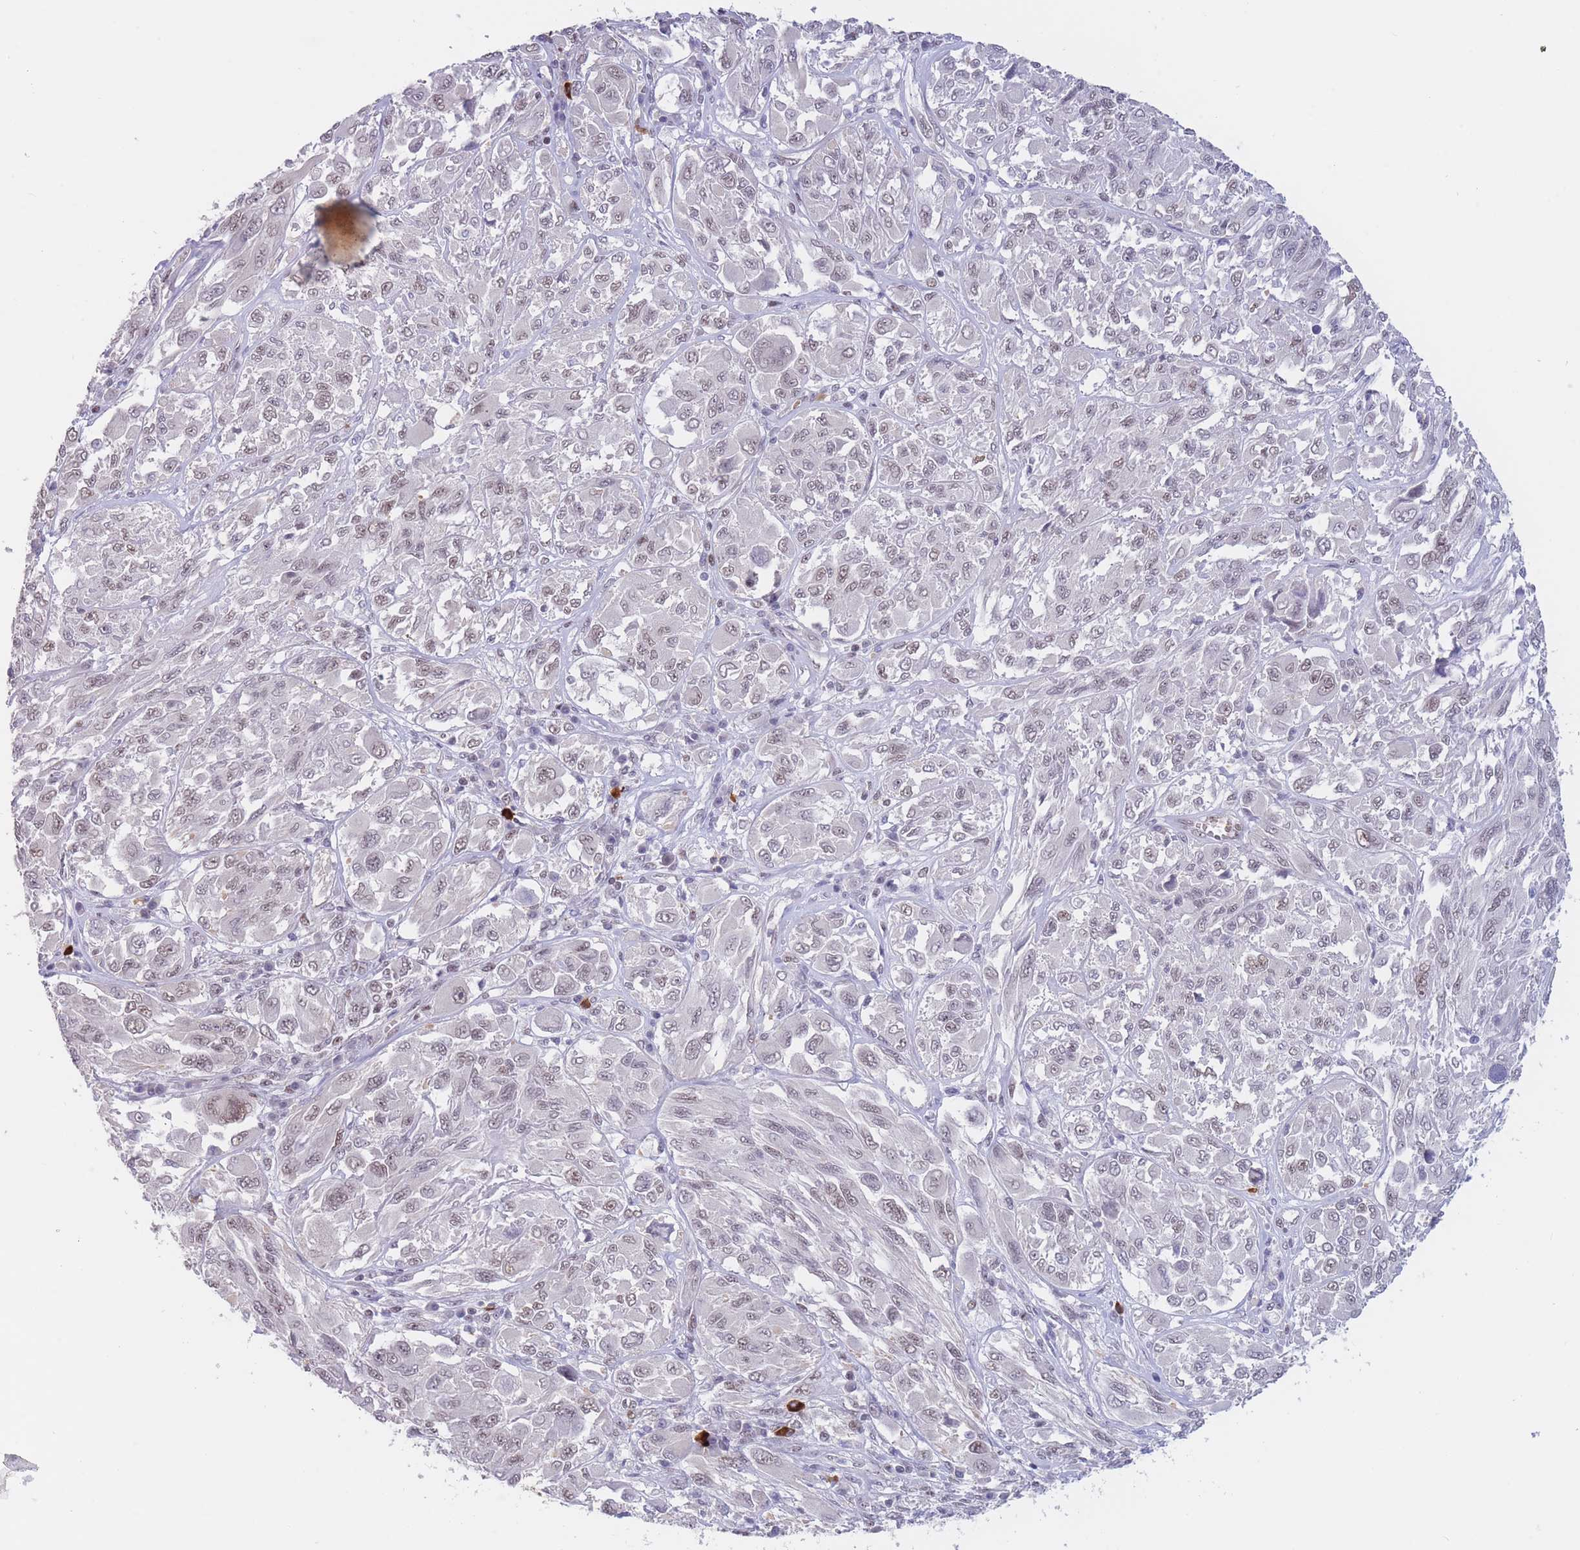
{"staining": {"intensity": "weak", "quantity": ">75%", "location": "nuclear"}, "tissue": "melanoma", "cell_type": "Tumor cells", "image_type": "cancer", "snomed": [{"axis": "morphology", "description": "Malignant melanoma, NOS"}, {"axis": "topography", "description": "Skin"}], "caption": "Human melanoma stained for a protein (brown) reveals weak nuclear positive staining in approximately >75% of tumor cells.", "gene": "SMAD9", "patient": {"sex": "female", "age": 91}}